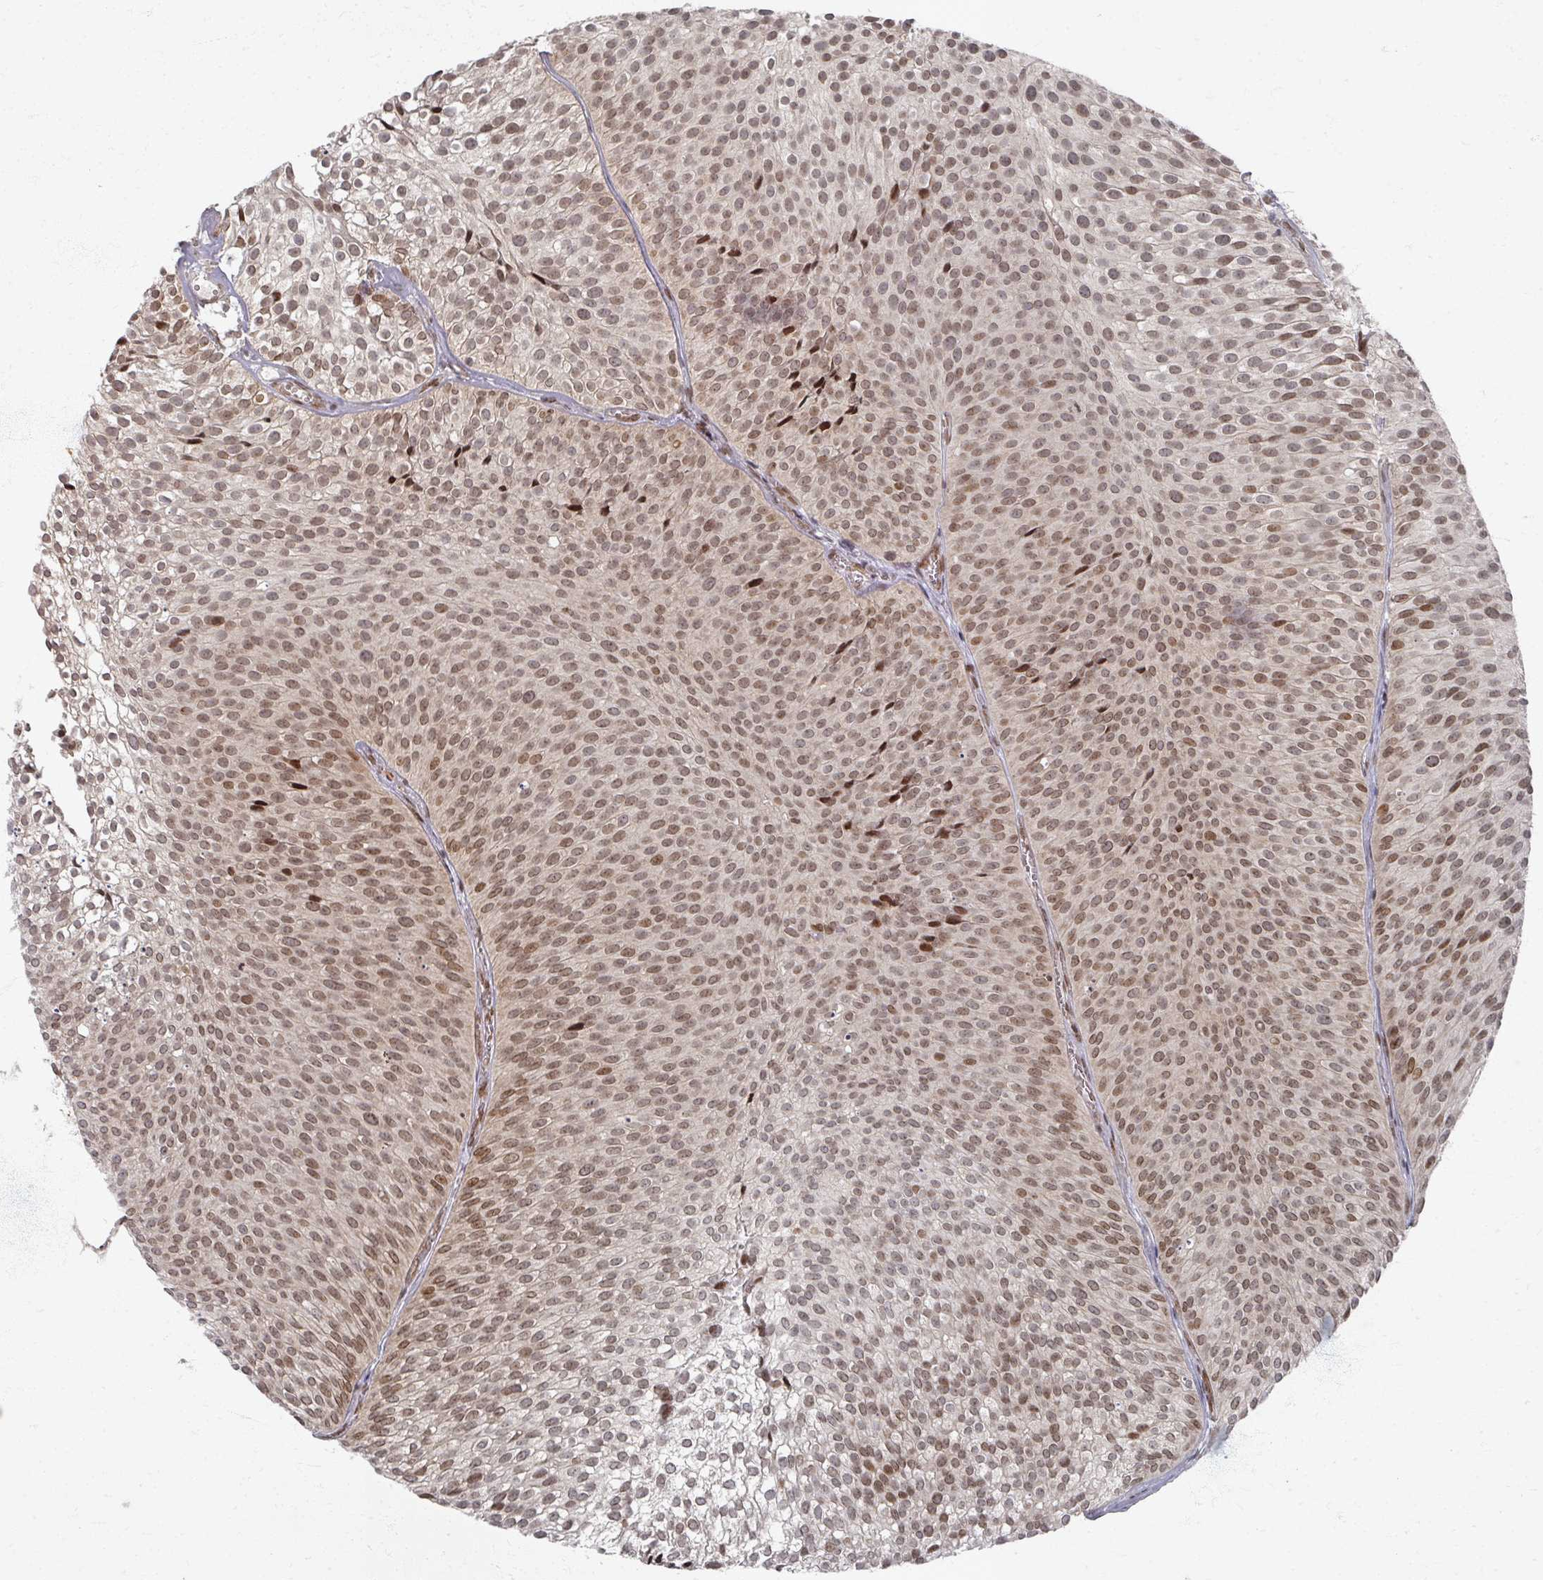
{"staining": {"intensity": "moderate", "quantity": ">75%", "location": "nuclear"}, "tissue": "urothelial cancer", "cell_type": "Tumor cells", "image_type": "cancer", "snomed": [{"axis": "morphology", "description": "Urothelial carcinoma, Low grade"}, {"axis": "topography", "description": "Urinary bladder"}], "caption": "Urothelial cancer stained with a brown dye displays moderate nuclear positive expression in approximately >75% of tumor cells.", "gene": "PSKH1", "patient": {"sex": "male", "age": 91}}